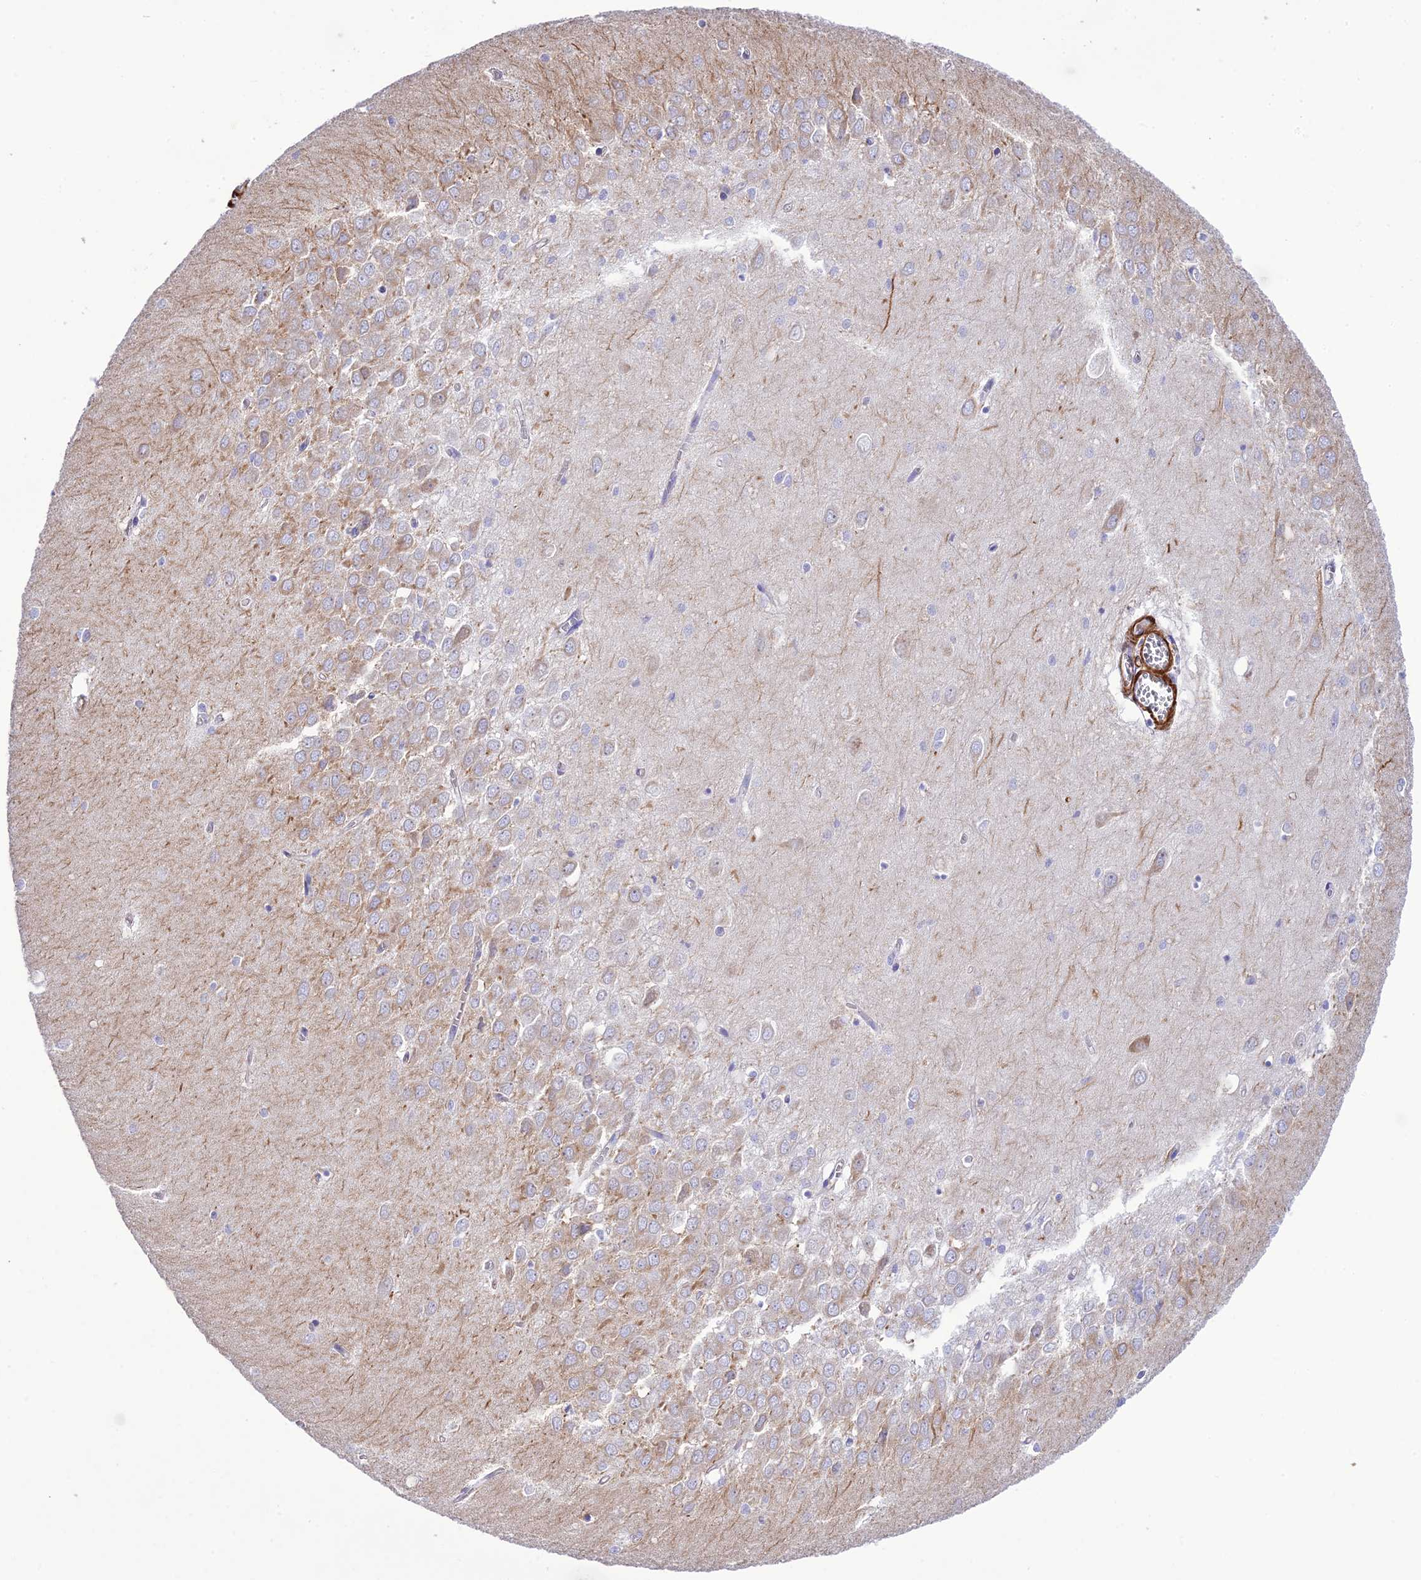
{"staining": {"intensity": "negative", "quantity": "none", "location": "none"}, "tissue": "hippocampus", "cell_type": "Glial cells", "image_type": "normal", "snomed": [{"axis": "morphology", "description": "Normal tissue, NOS"}, {"axis": "topography", "description": "Hippocampus"}], "caption": "Immunohistochemistry (IHC) micrograph of unremarkable hippocampus stained for a protein (brown), which reveals no expression in glial cells. (Stains: DAB (3,3'-diaminobenzidine) IHC with hematoxylin counter stain, Microscopy: brightfield microscopy at high magnification).", "gene": "FRA10AC1", "patient": {"sex": "female", "age": 64}}